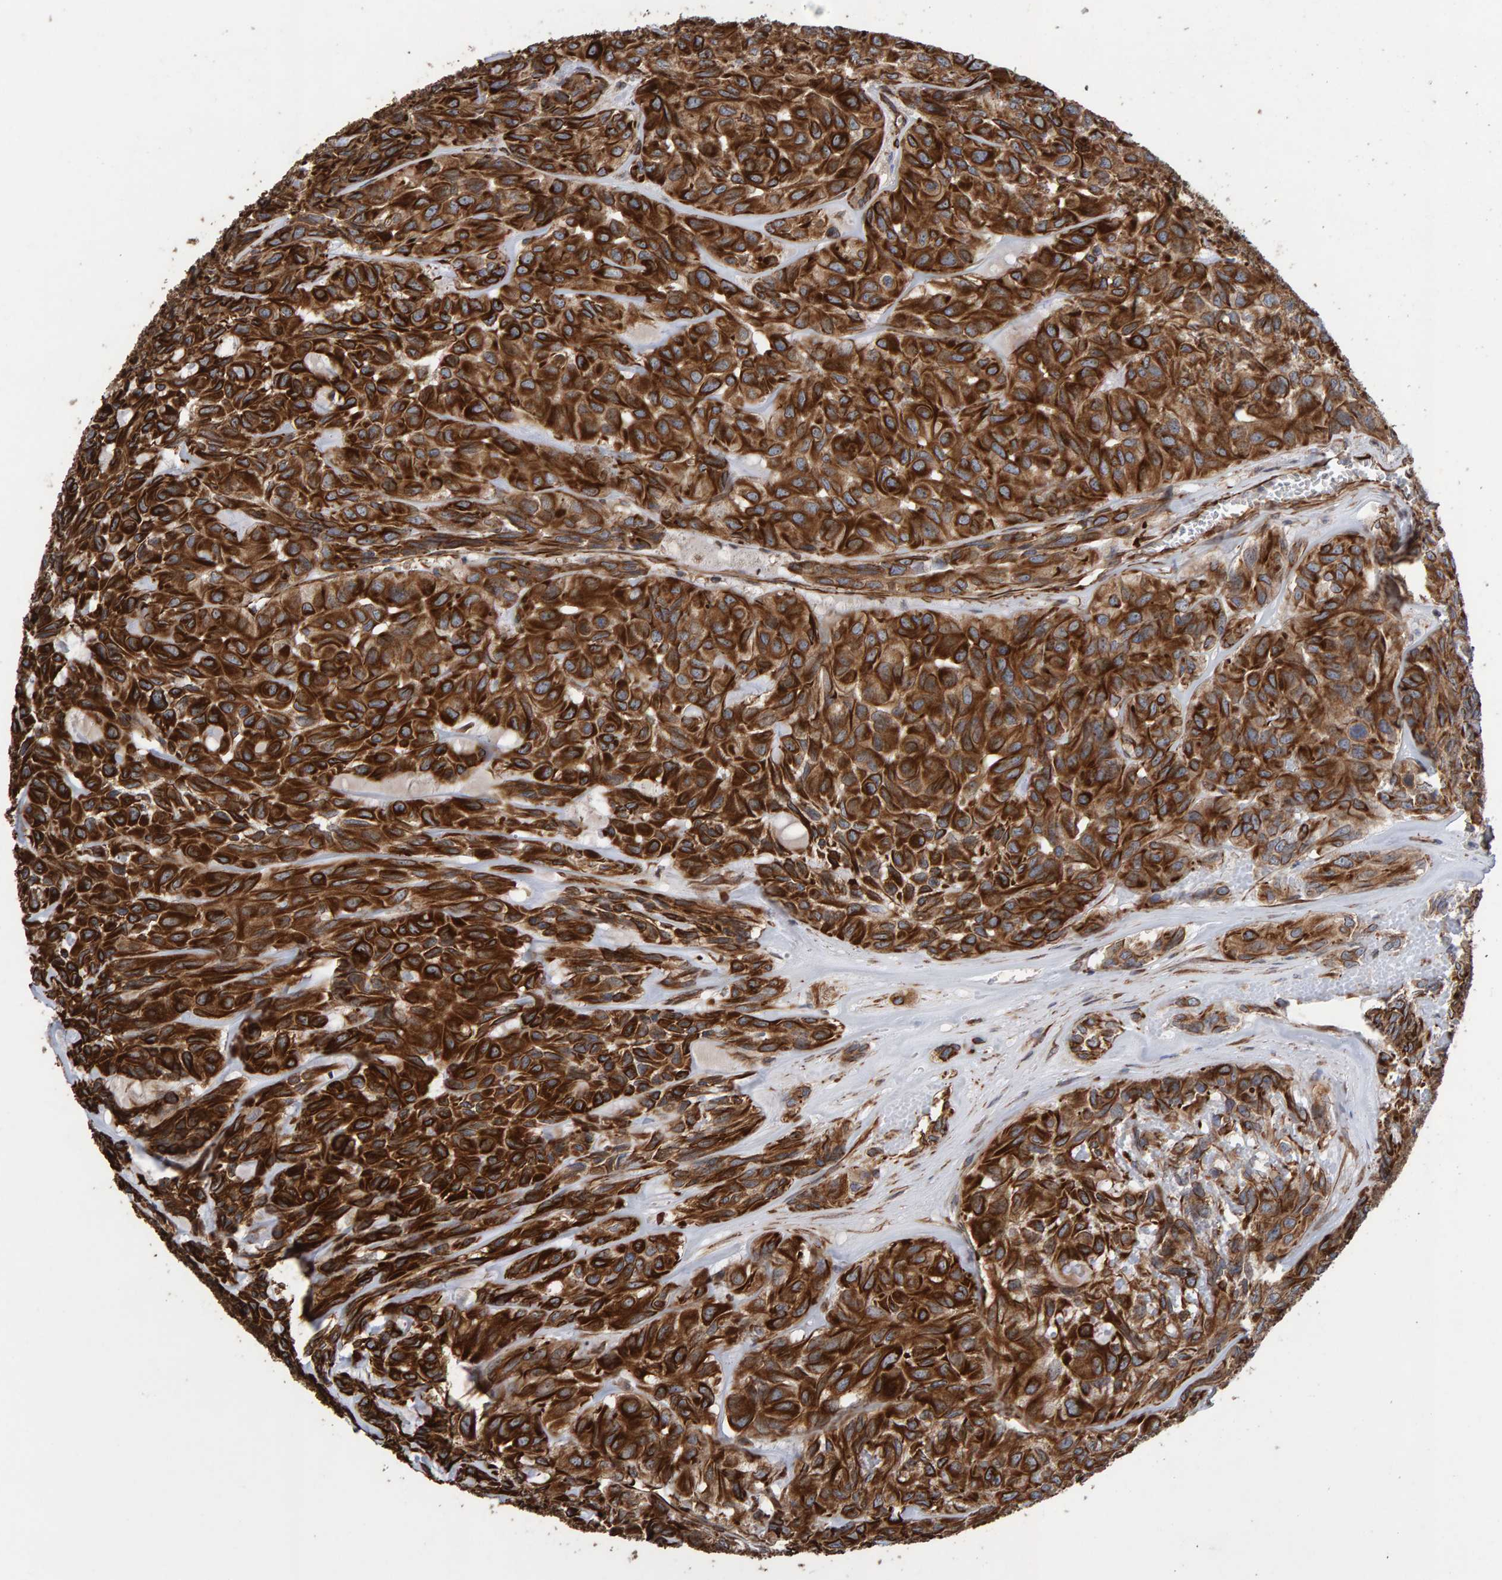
{"staining": {"intensity": "strong", "quantity": ">75%", "location": "cytoplasmic/membranous"}, "tissue": "head and neck cancer", "cell_type": "Tumor cells", "image_type": "cancer", "snomed": [{"axis": "morphology", "description": "Adenocarcinoma, NOS"}, {"axis": "topography", "description": "Salivary gland, NOS"}, {"axis": "topography", "description": "Head-Neck"}], "caption": "Protein staining shows strong cytoplasmic/membranous positivity in approximately >75% of tumor cells in head and neck cancer.", "gene": "ZNF347", "patient": {"sex": "female", "age": 76}}